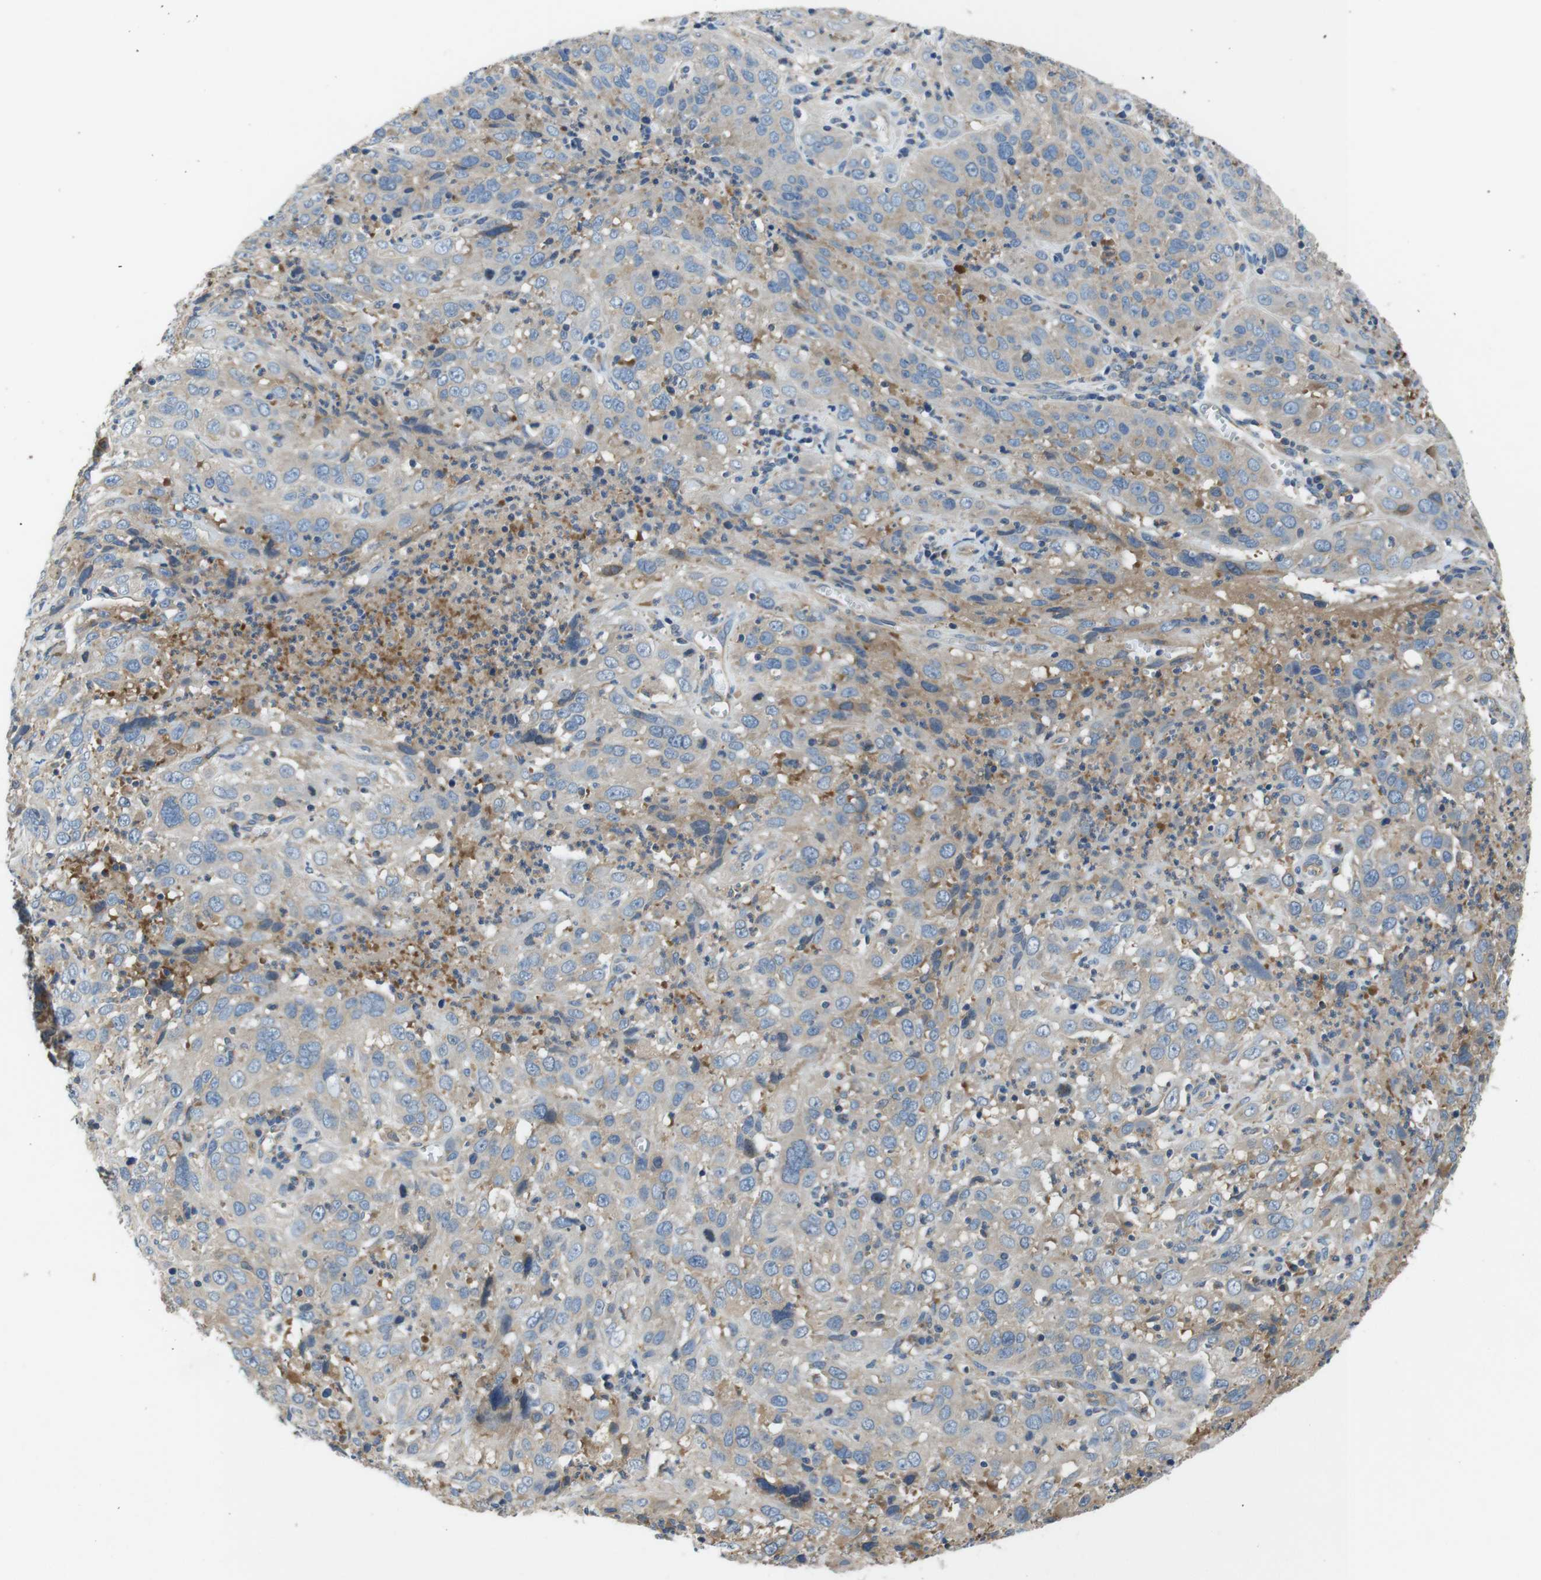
{"staining": {"intensity": "weak", "quantity": "<25%", "location": "cytoplasmic/membranous"}, "tissue": "cervical cancer", "cell_type": "Tumor cells", "image_type": "cancer", "snomed": [{"axis": "morphology", "description": "Squamous cell carcinoma, NOS"}, {"axis": "topography", "description": "Cervix"}], "caption": "The photomicrograph exhibits no staining of tumor cells in cervical cancer (squamous cell carcinoma).", "gene": "DCTN1", "patient": {"sex": "female", "age": 32}}